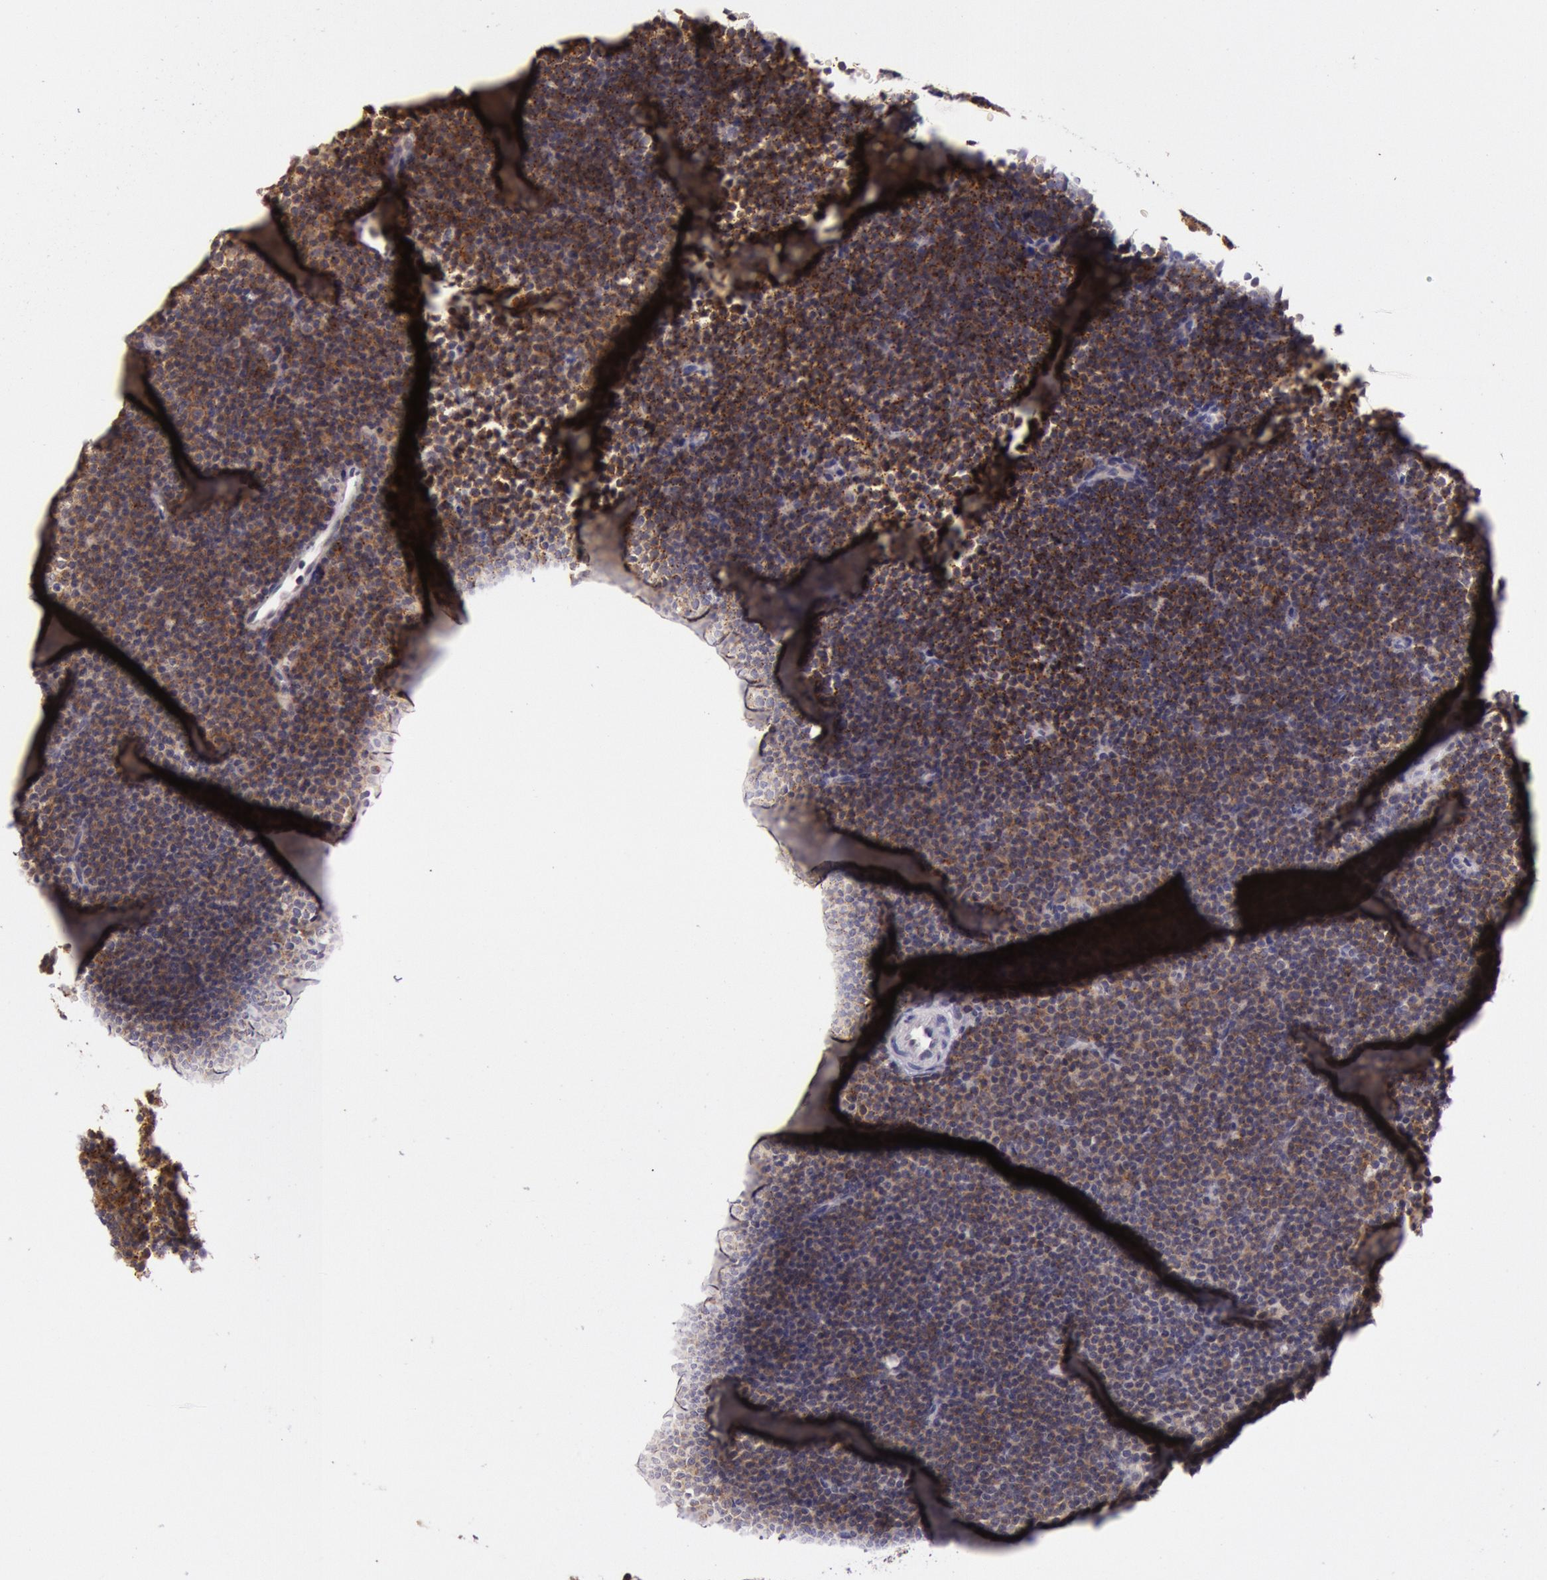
{"staining": {"intensity": "strong", "quantity": ">75%", "location": "cytoplasmic/membranous"}, "tissue": "lymphoma", "cell_type": "Tumor cells", "image_type": "cancer", "snomed": [{"axis": "morphology", "description": "Malignant lymphoma, non-Hodgkin's type, Low grade"}, {"axis": "topography", "description": "Lymph node"}], "caption": "High-power microscopy captured an IHC micrograph of low-grade malignant lymphoma, non-Hodgkin's type, revealing strong cytoplasmic/membranous staining in about >75% of tumor cells.", "gene": "CDK16", "patient": {"sex": "female", "age": 69}}